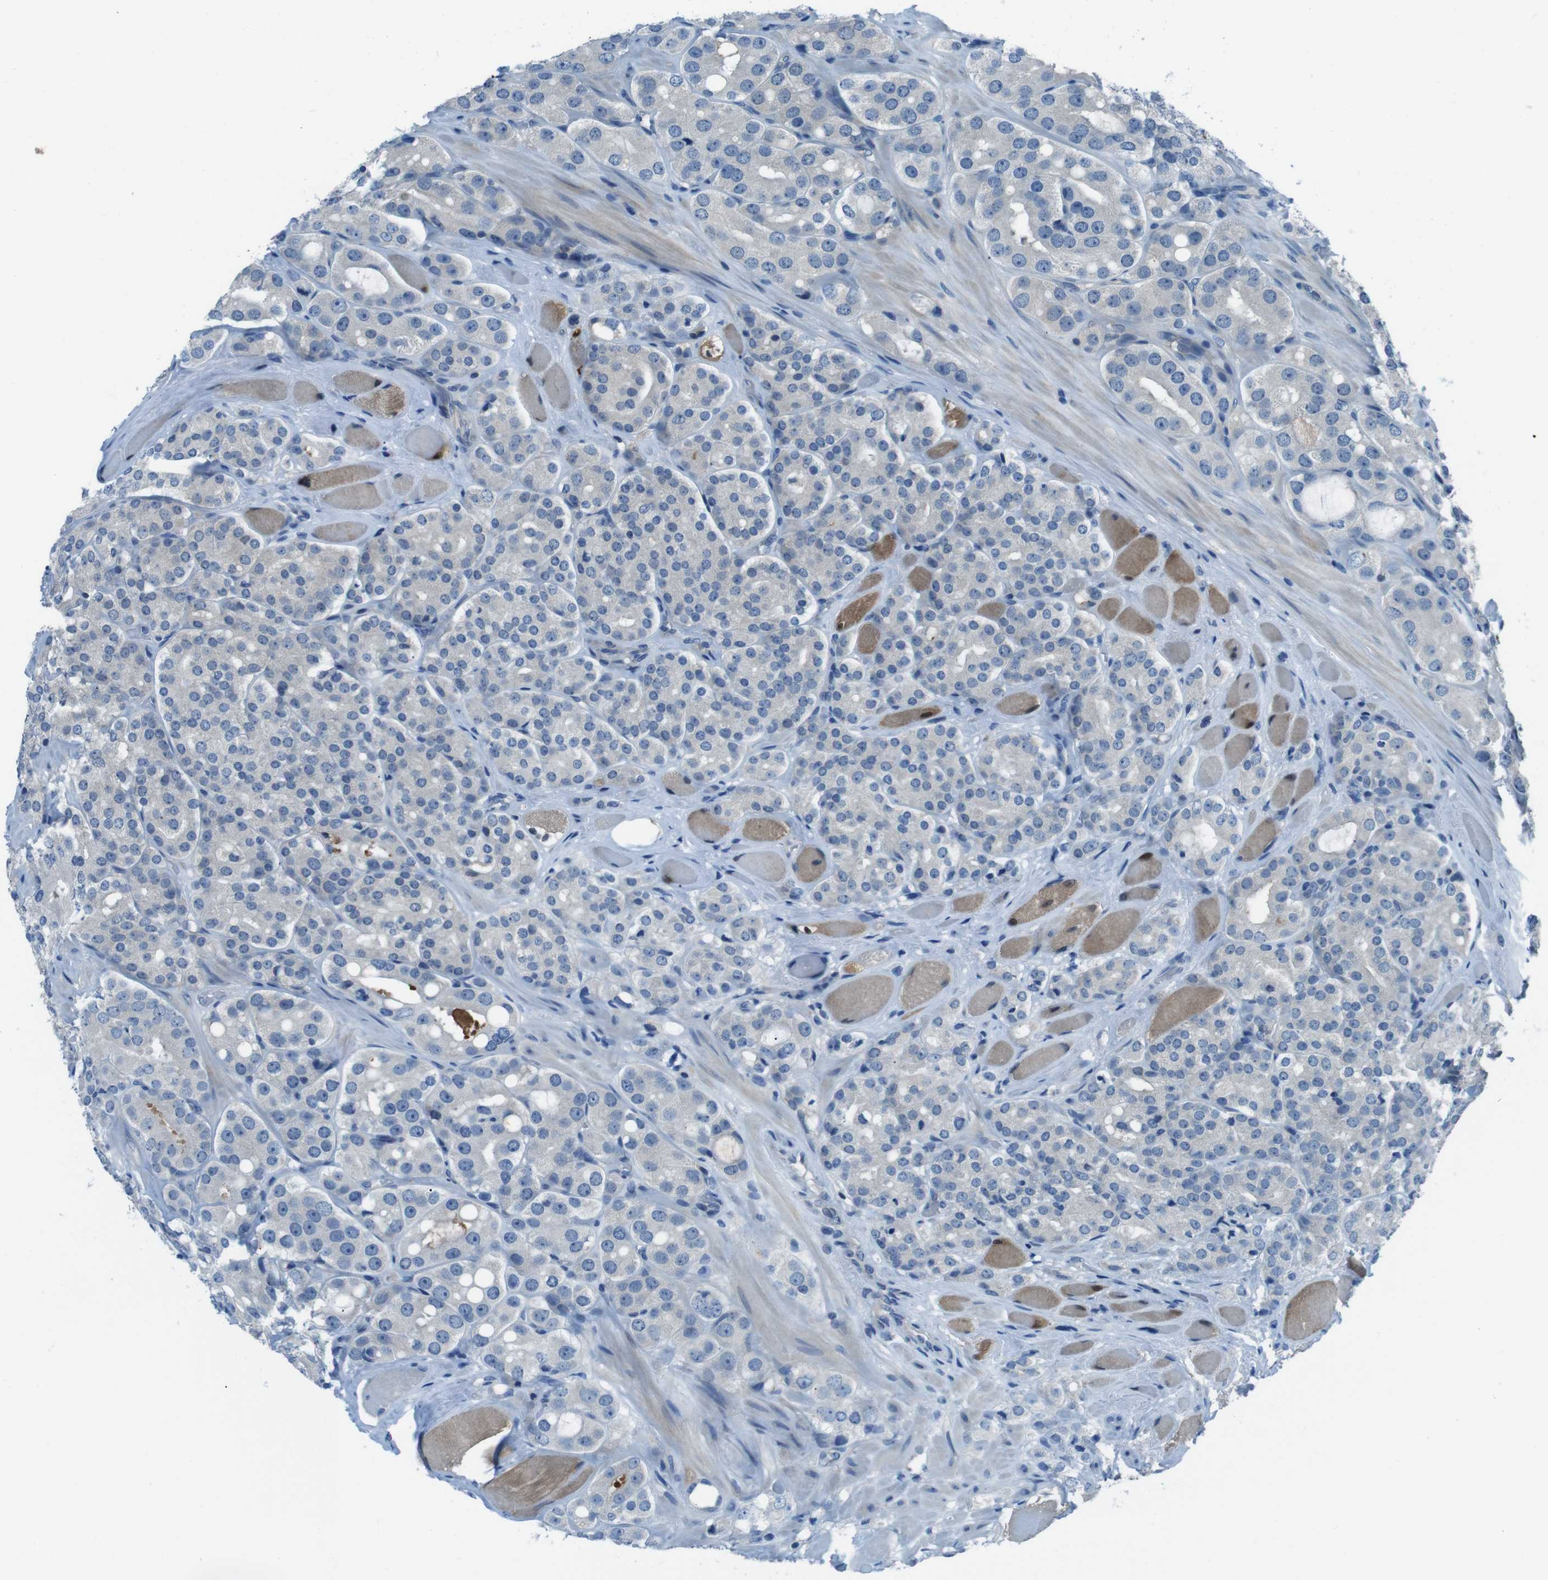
{"staining": {"intensity": "negative", "quantity": "none", "location": "none"}, "tissue": "prostate cancer", "cell_type": "Tumor cells", "image_type": "cancer", "snomed": [{"axis": "morphology", "description": "Adenocarcinoma, High grade"}, {"axis": "topography", "description": "Prostate"}], "caption": "An immunohistochemistry image of prostate cancer (high-grade adenocarcinoma) is shown. There is no staining in tumor cells of prostate cancer (high-grade adenocarcinoma).", "gene": "NANOS2", "patient": {"sex": "male", "age": 65}}